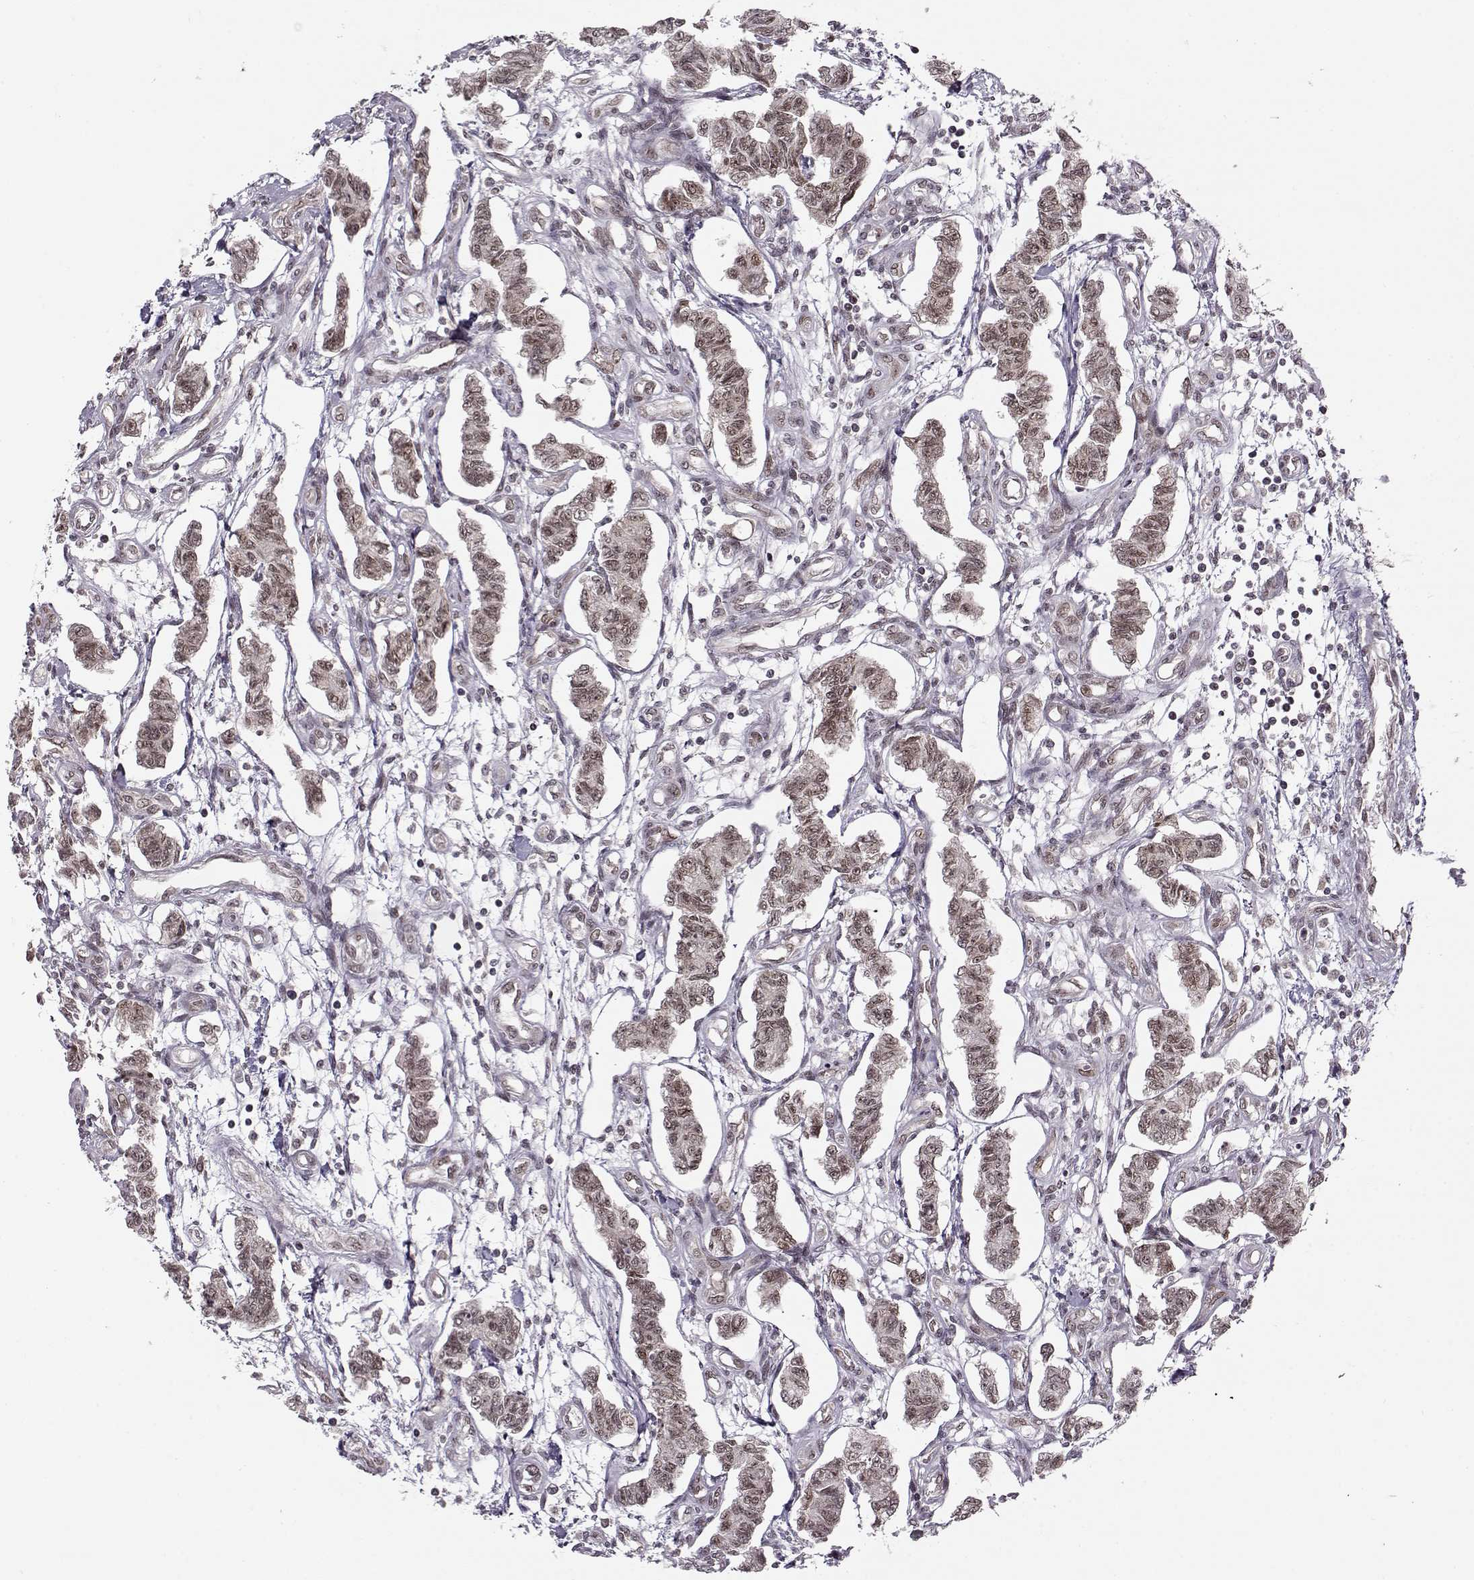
{"staining": {"intensity": "weak", "quantity": "<25%", "location": "nuclear"}, "tissue": "carcinoid", "cell_type": "Tumor cells", "image_type": "cancer", "snomed": [{"axis": "morphology", "description": "Carcinoid, malignant, NOS"}, {"axis": "topography", "description": "Kidney"}], "caption": "IHC micrograph of human carcinoid stained for a protein (brown), which displays no expression in tumor cells. Nuclei are stained in blue.", "gene": "RAI1", "patient": {"sex": "female", "age": 41}}